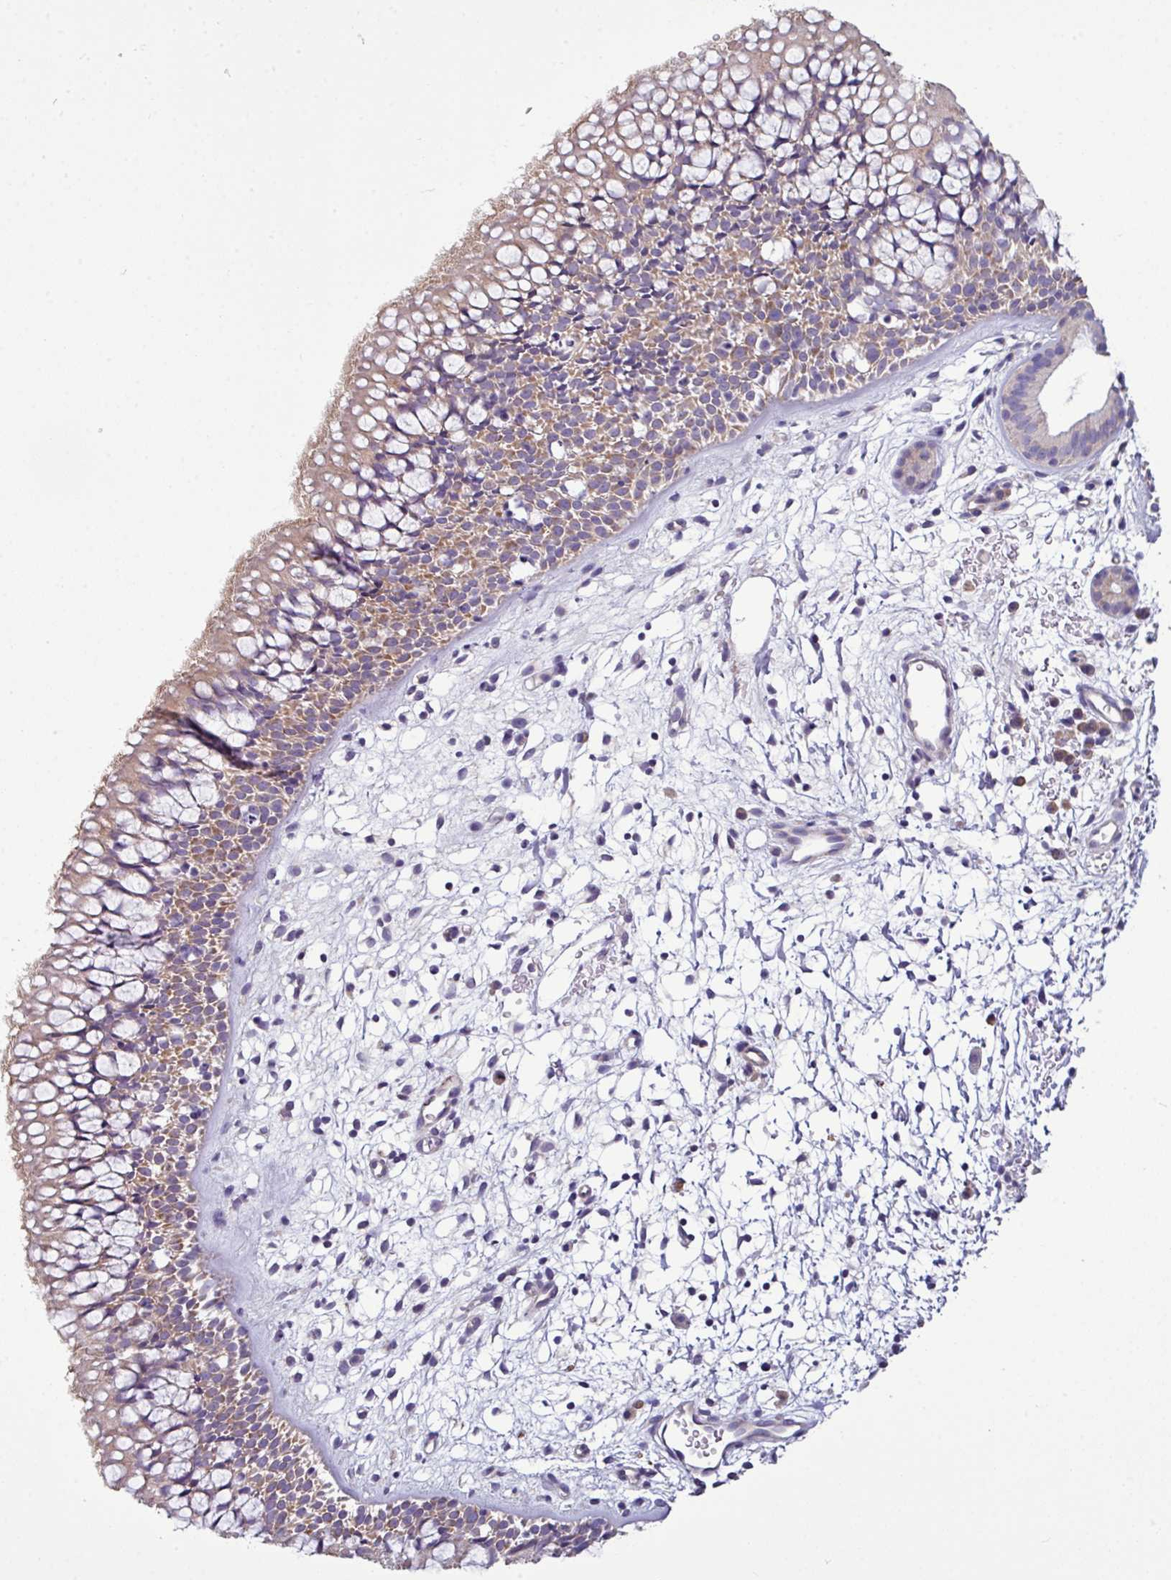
{"staining": {"intensity": "moderate", "quantity": "25%-75%", "location": "cytoplasmic/membranous"}, "tissue": "nasopharynx", "cell_type": "Respiratory epithelial cells", "image_type": "normal", "snomed": [{"axis": "morphology", "description": "Normal tissue, NOS"}, {"axis": "topography", "description": "Nasopharynx"}], "caption": "Protein positivity by immunohistochemistry demonstrates moderate cytoplasmic/membranous positivity in about 25%-75% of respiratory epithelial cells in normal nasopharynx.", "gene": "AGAP4", "patient": {"sex": "male", "age": 65}}